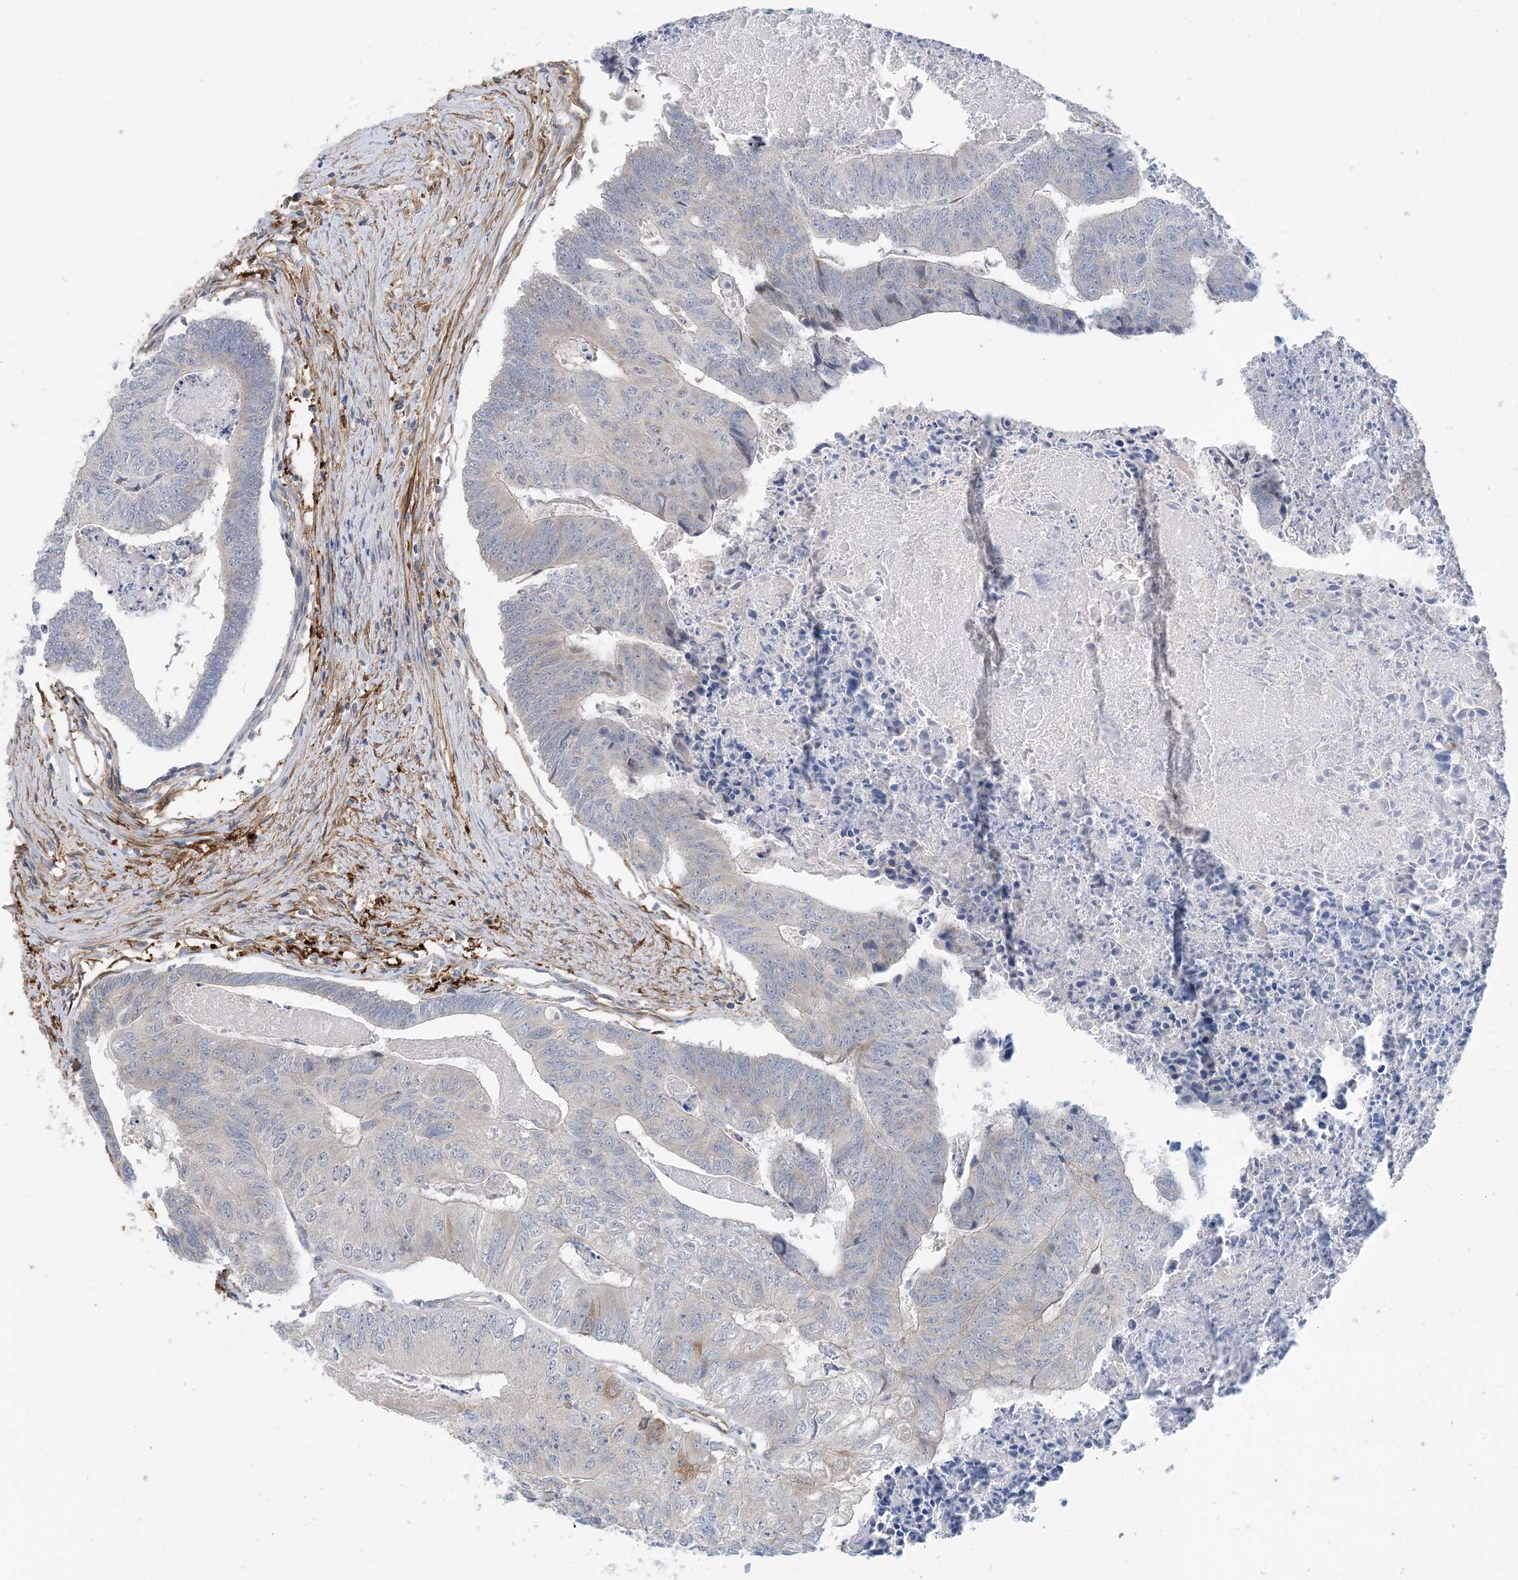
{"staining": {"intensity": "negative", "quantity": "none", "location": "none"}, "tissue": "colorectal cancer", "cell_type": "Tumor cells", "image_type": "cancer", "snomed": [{"axis": "morphology", "description": "Adenocarcinoma, NOS"}, {"axis": "topography", "description": "Colon"}], "caption": "Immunohistochemistry (IHC) histopathology image of colorectal cancer (adenocarcinoma) stained for a protein (brown), which demonstrates no staining in tumor cells.", "gene": "EIF2A", "patient": {"sex": "female", "age": 67}}